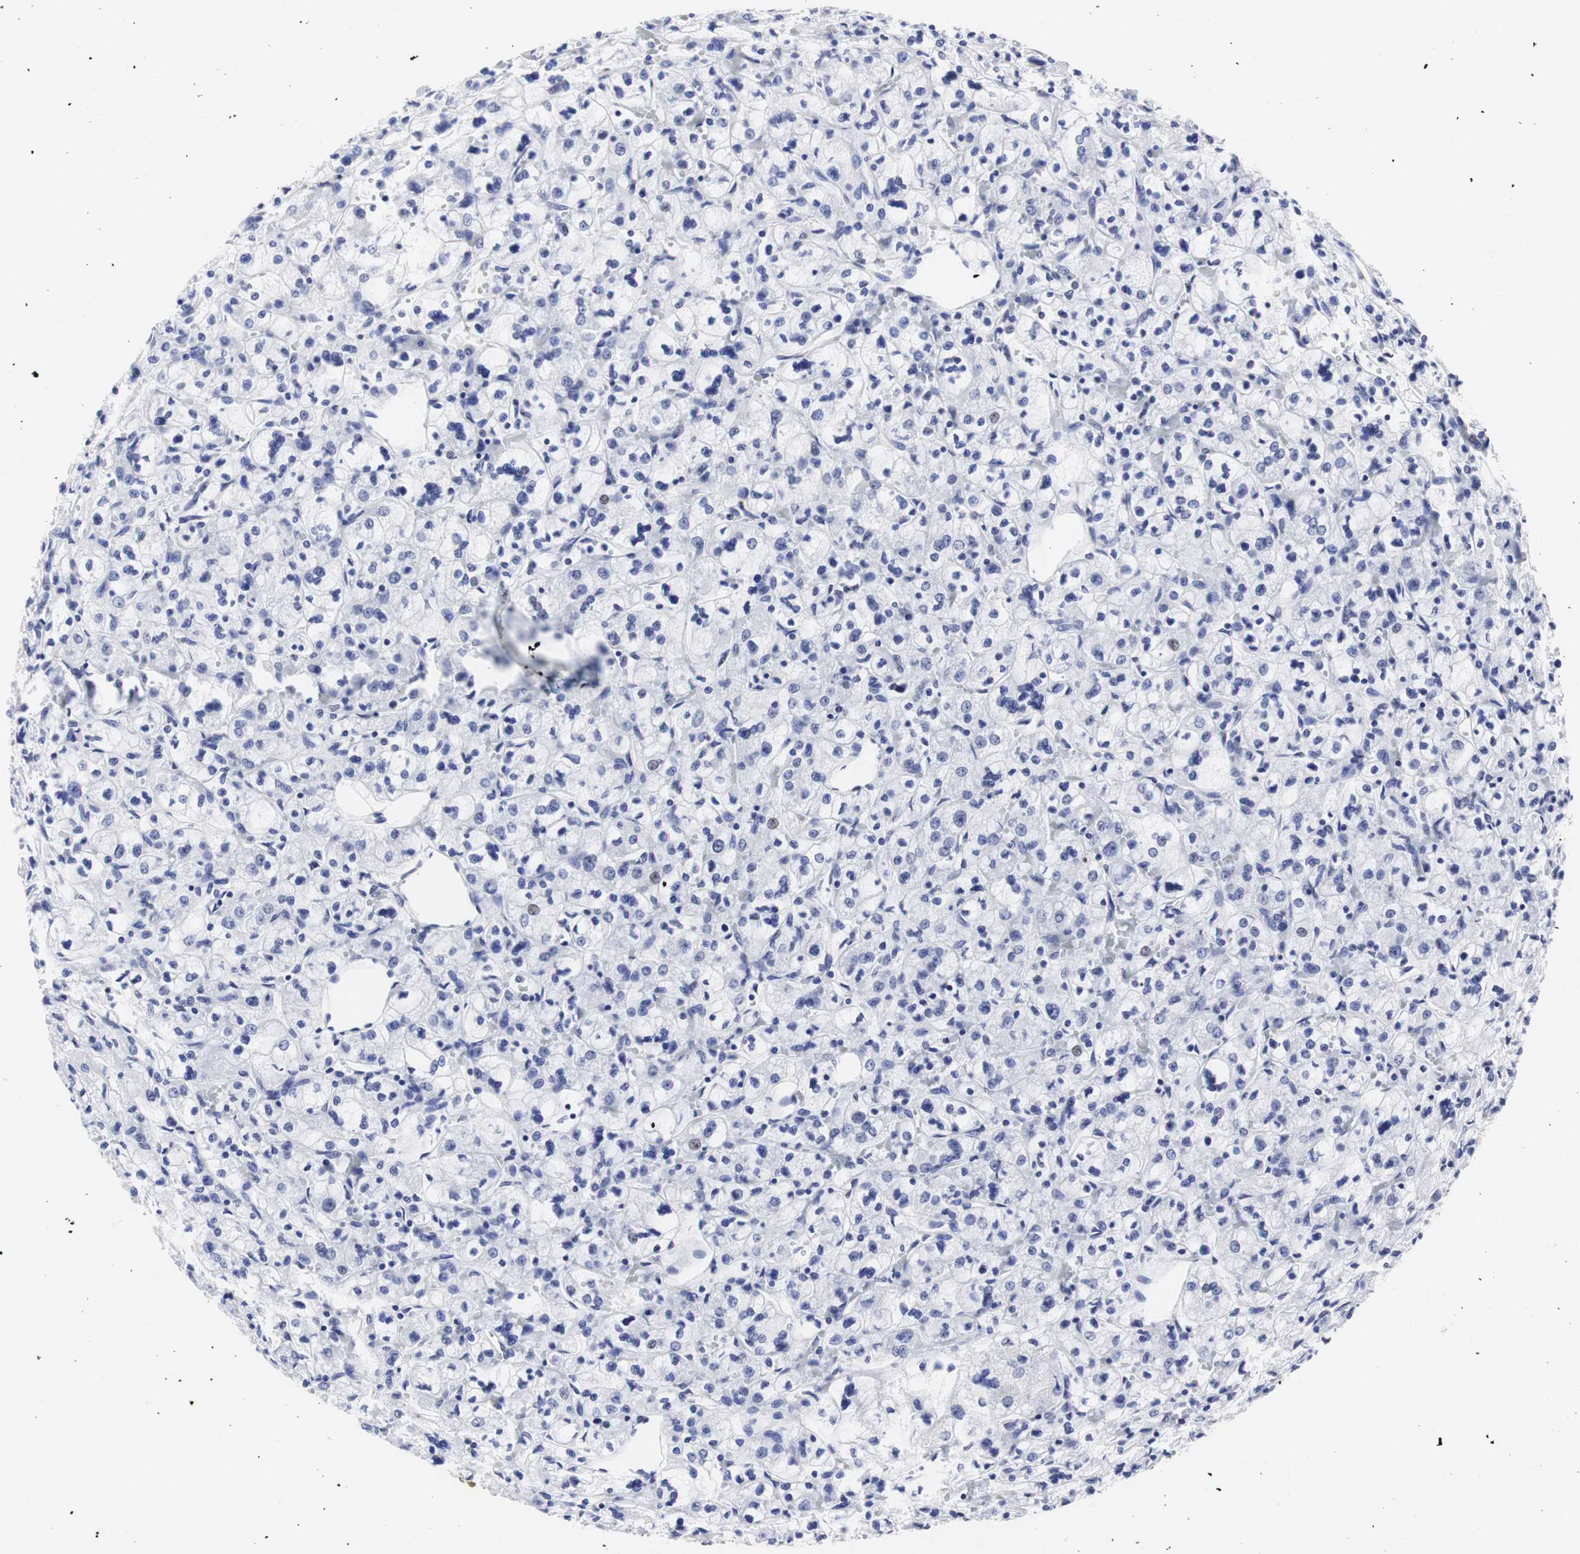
{"staining": {"intensity": "negative", "quantity": "none", "location": "none"}, "tissue": "renal cancer", "cell_type": "Tumor cells", "image_type": "cancer", "snomed": [{"axis": "morphology", "description": "Adenocarcinoma, NOS"}, {"axis": "topography", "description": "Kidney"}], "caption": "Human renal cancer (adenocarcinoma) stained for a protein using IHC shows no expression in tumor cells.", "gene": "HNRNPH2", "patient": {"sex": "female", "age": 83}}